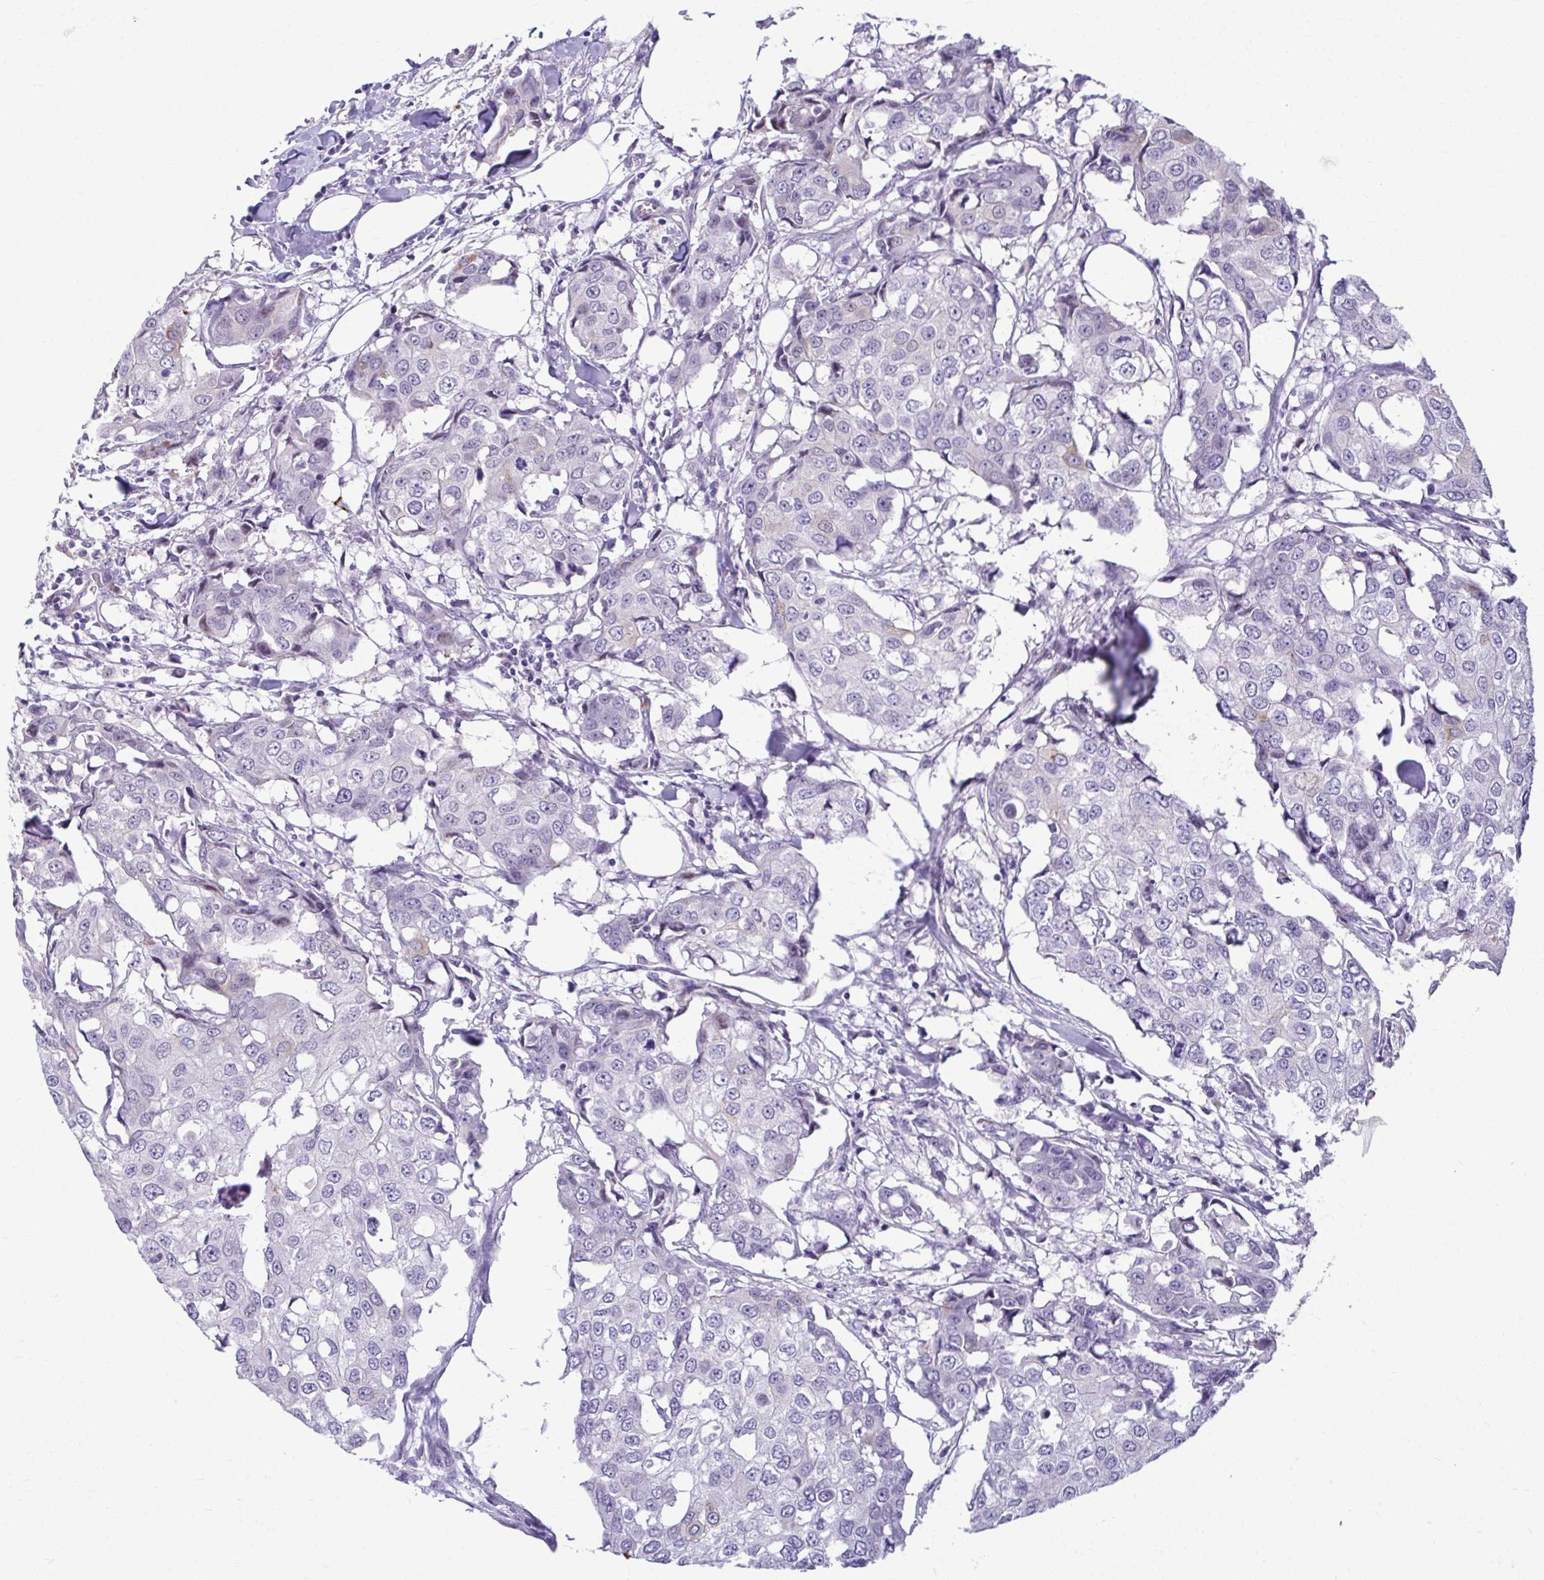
{"staining": {"intensity": "negative", "quantity": "none", "location": "none"}, "tissue": "breast cancer", "cell_type": "Tumor cells", "image_type": "cancer", "snomed": [{"axis": "morphology", "description": "Duct carcinoma"}, {"axis": "topography", "description": "Breast"}], "caption": "A photomicrograph of human breast cancer (invasive ductal carcinoma) is negative for staining in tumor cells.", "gene": "SERPINI1", "patient": {"sex": "female", "age": 27}}